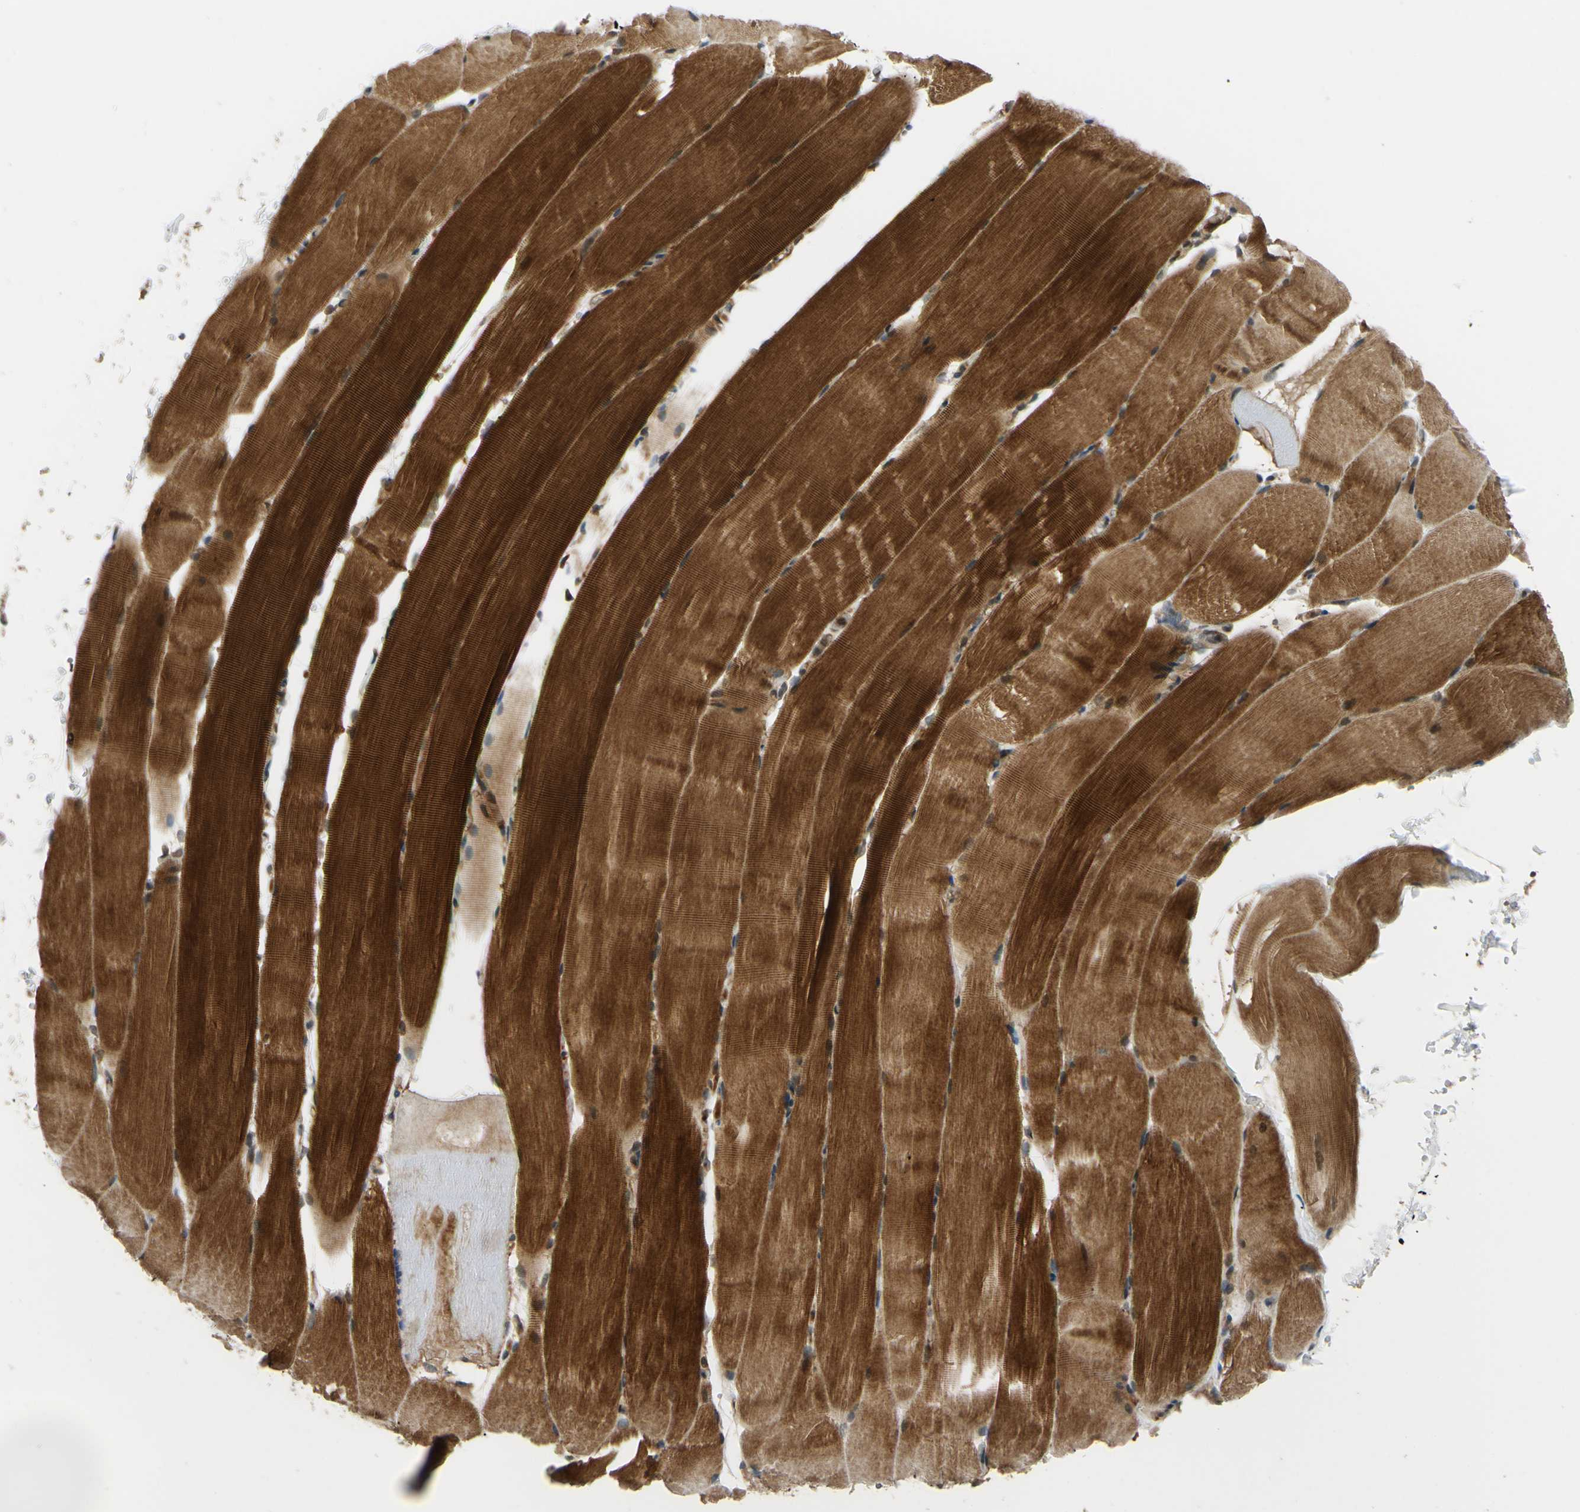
{"staining": {"intensity": "strong", "quantity": ">75%", "location": "cytoplasmic/membranous"}, "tissue": "skeletal muscle", "cell_type": "Myocytes", "image_type": "normal", "snomed": [{"axis": "morphology", "description": "Normal tissue, NOS"}, {"axis": "topography", "description": "Skeletal muscle"}, {"axis": "topography", "description": "Parathyroid gland"}], "caption": "A brown stain labels strong cytoplasmic/membranous staining of a protein in myocytes of normal human skeletal muscle.", "gene": "ABCC8", "patient": {"sex": "female", "age": 37}}